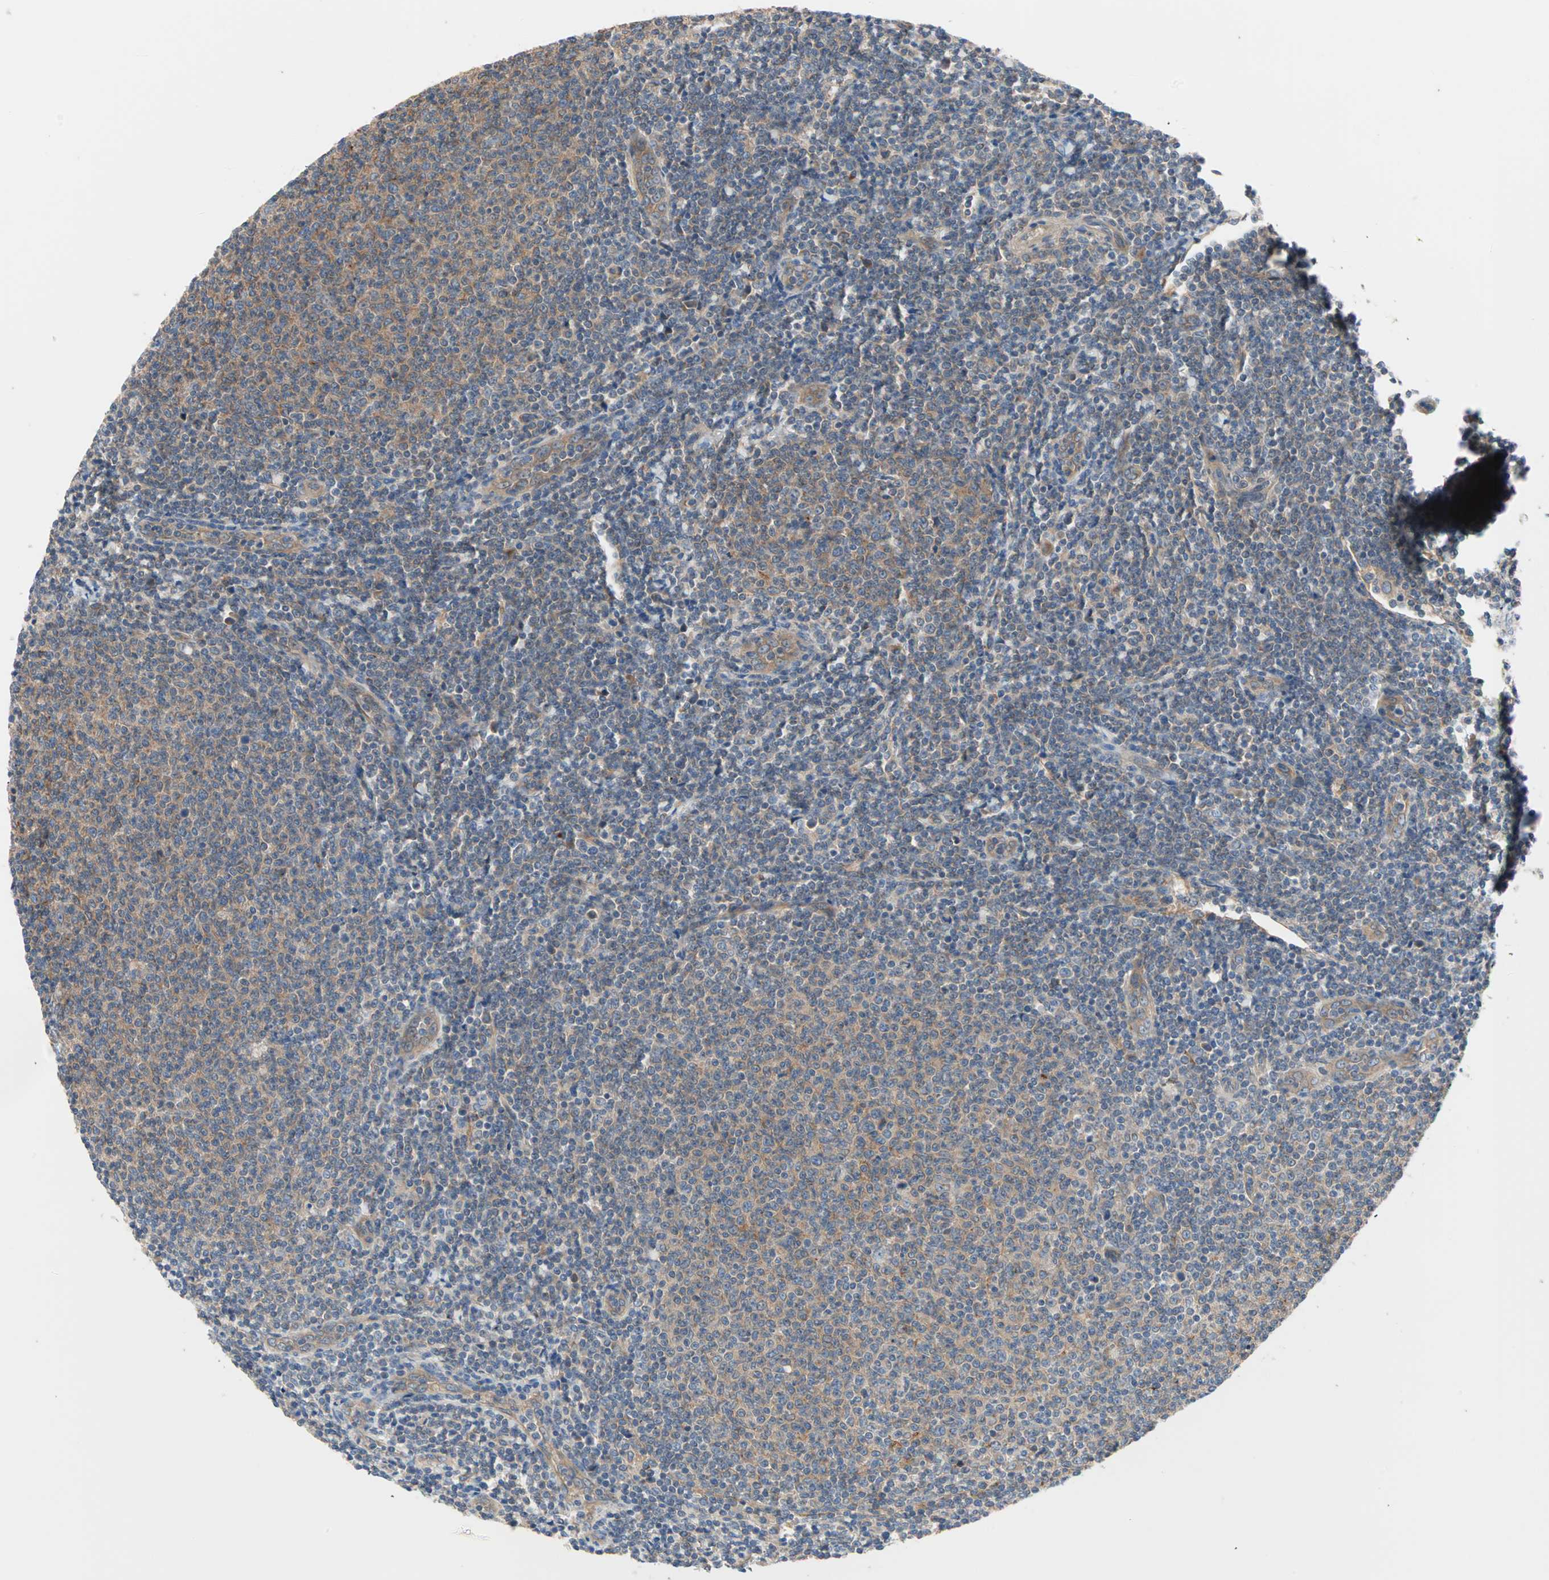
{"staining": {"intensity": "weak", "quantity": "25%-75%", "location": "cytoplasmic/membranous"}, "tissue": "lymphoma", "cell_type": "Tumor cells", "image_type": "cancer", "snomed": [{"axis": "morphology", "description": "Malignant lymphoma, non-Hodgkin's type, Low grade"}, {"axis": "topography", "description": "Lymph node"}], "caption": "Low-grade malignant lymphoma, non-Hodgkin's type tissue displays weak cytoplasmic/membranous expression in approximately 25%-75% of tumor cells", "gene": "PDE8A", "patient": {"sex": "male", "age": 66}}